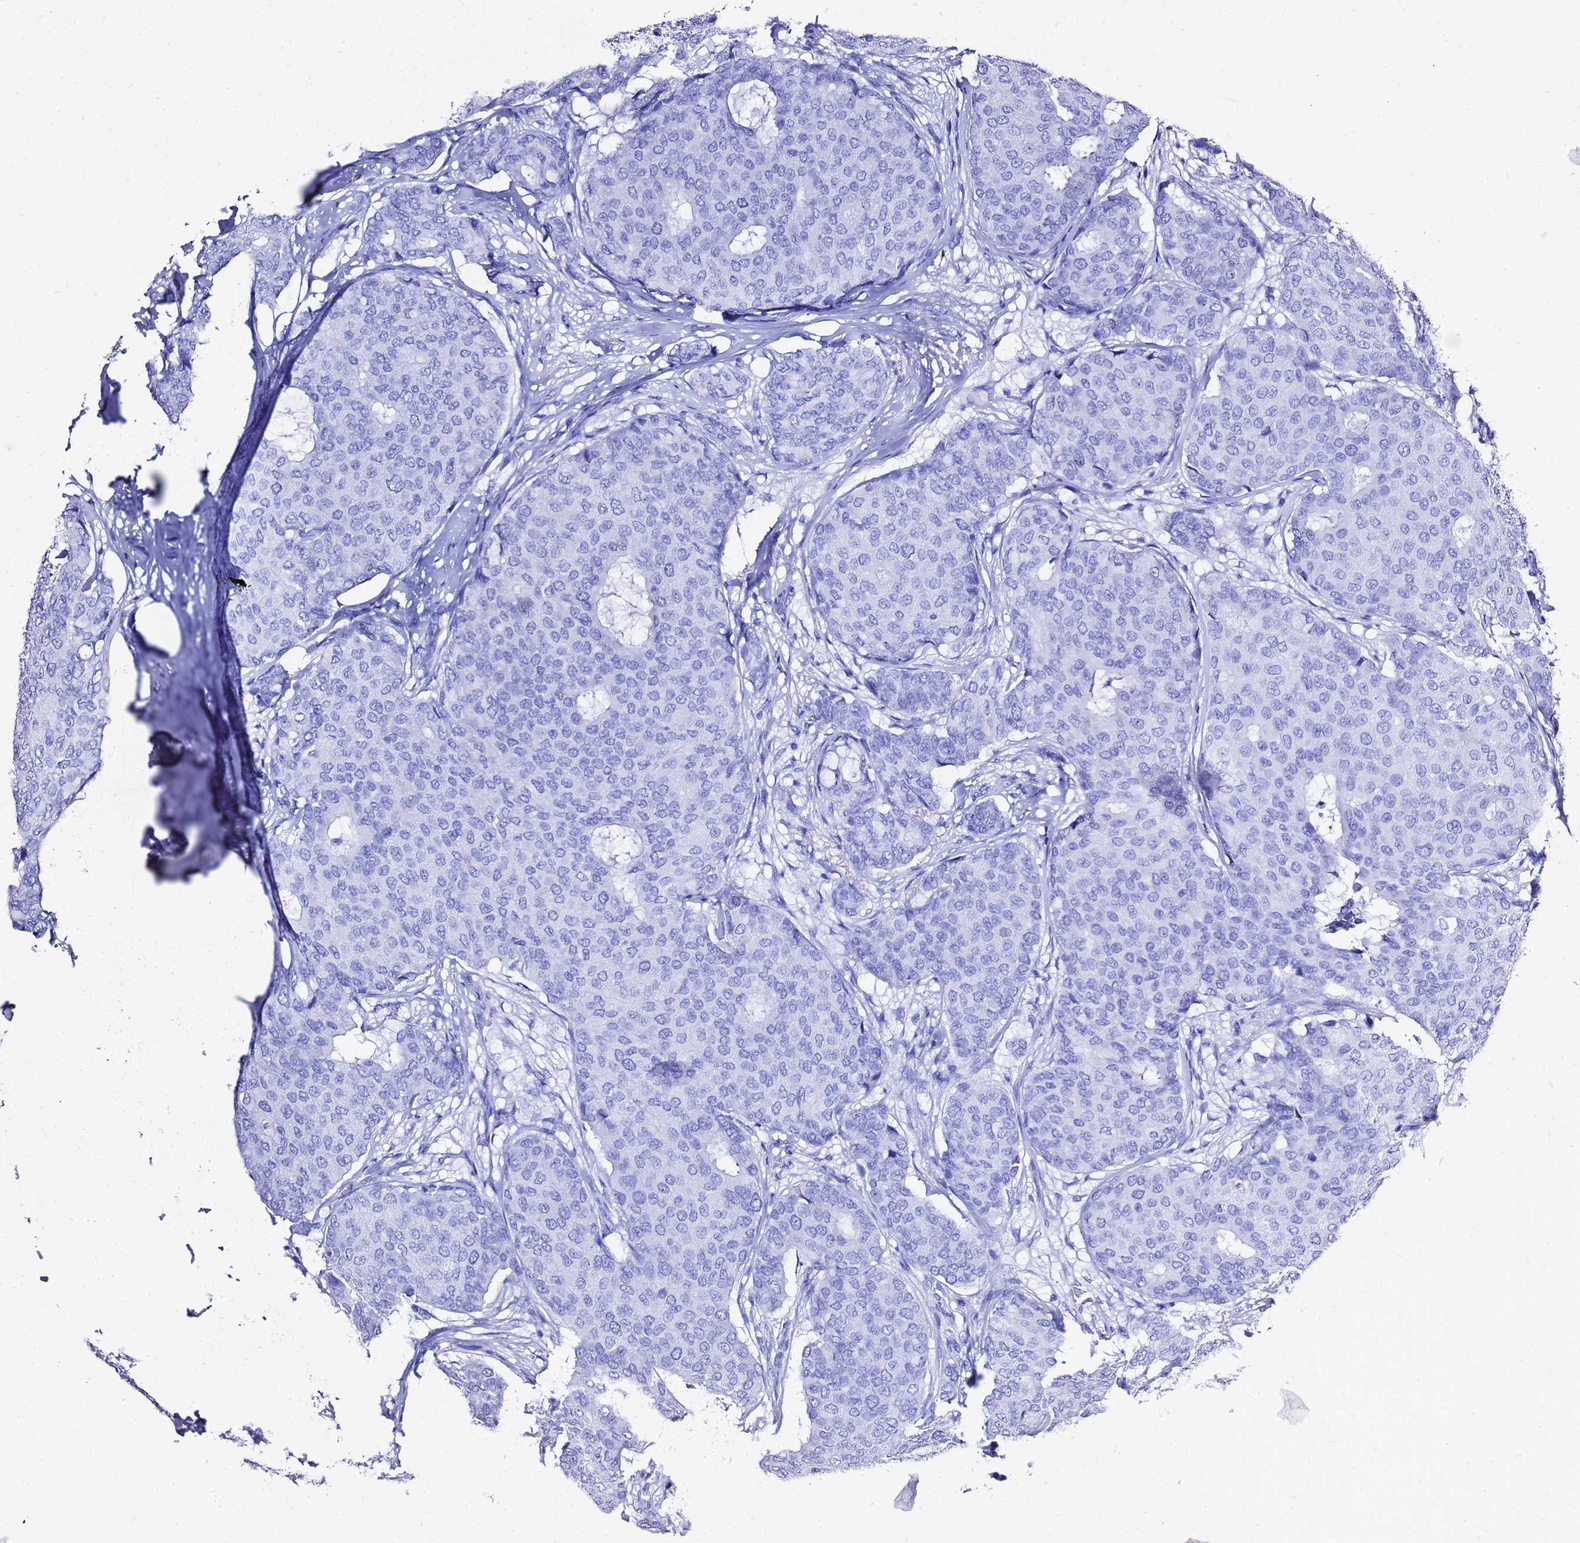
{"staining": {"intensity": "negative", "quantity": "none", "location": "none"}, "tissue": "breast cancer", "cell_type": "Tumor cells", "image_type": "cancer", "snomed": [{"axis": "morphology", "description": "Duct carcinoma"}, {"axis": "topography", "description": "Breast"}], "caption": "Human breast cancer stained for a protein using IHC demonstrates no staining in tumor cells.", "gene": "LIPF", "patient": {"sex": "female", "age": 75}}